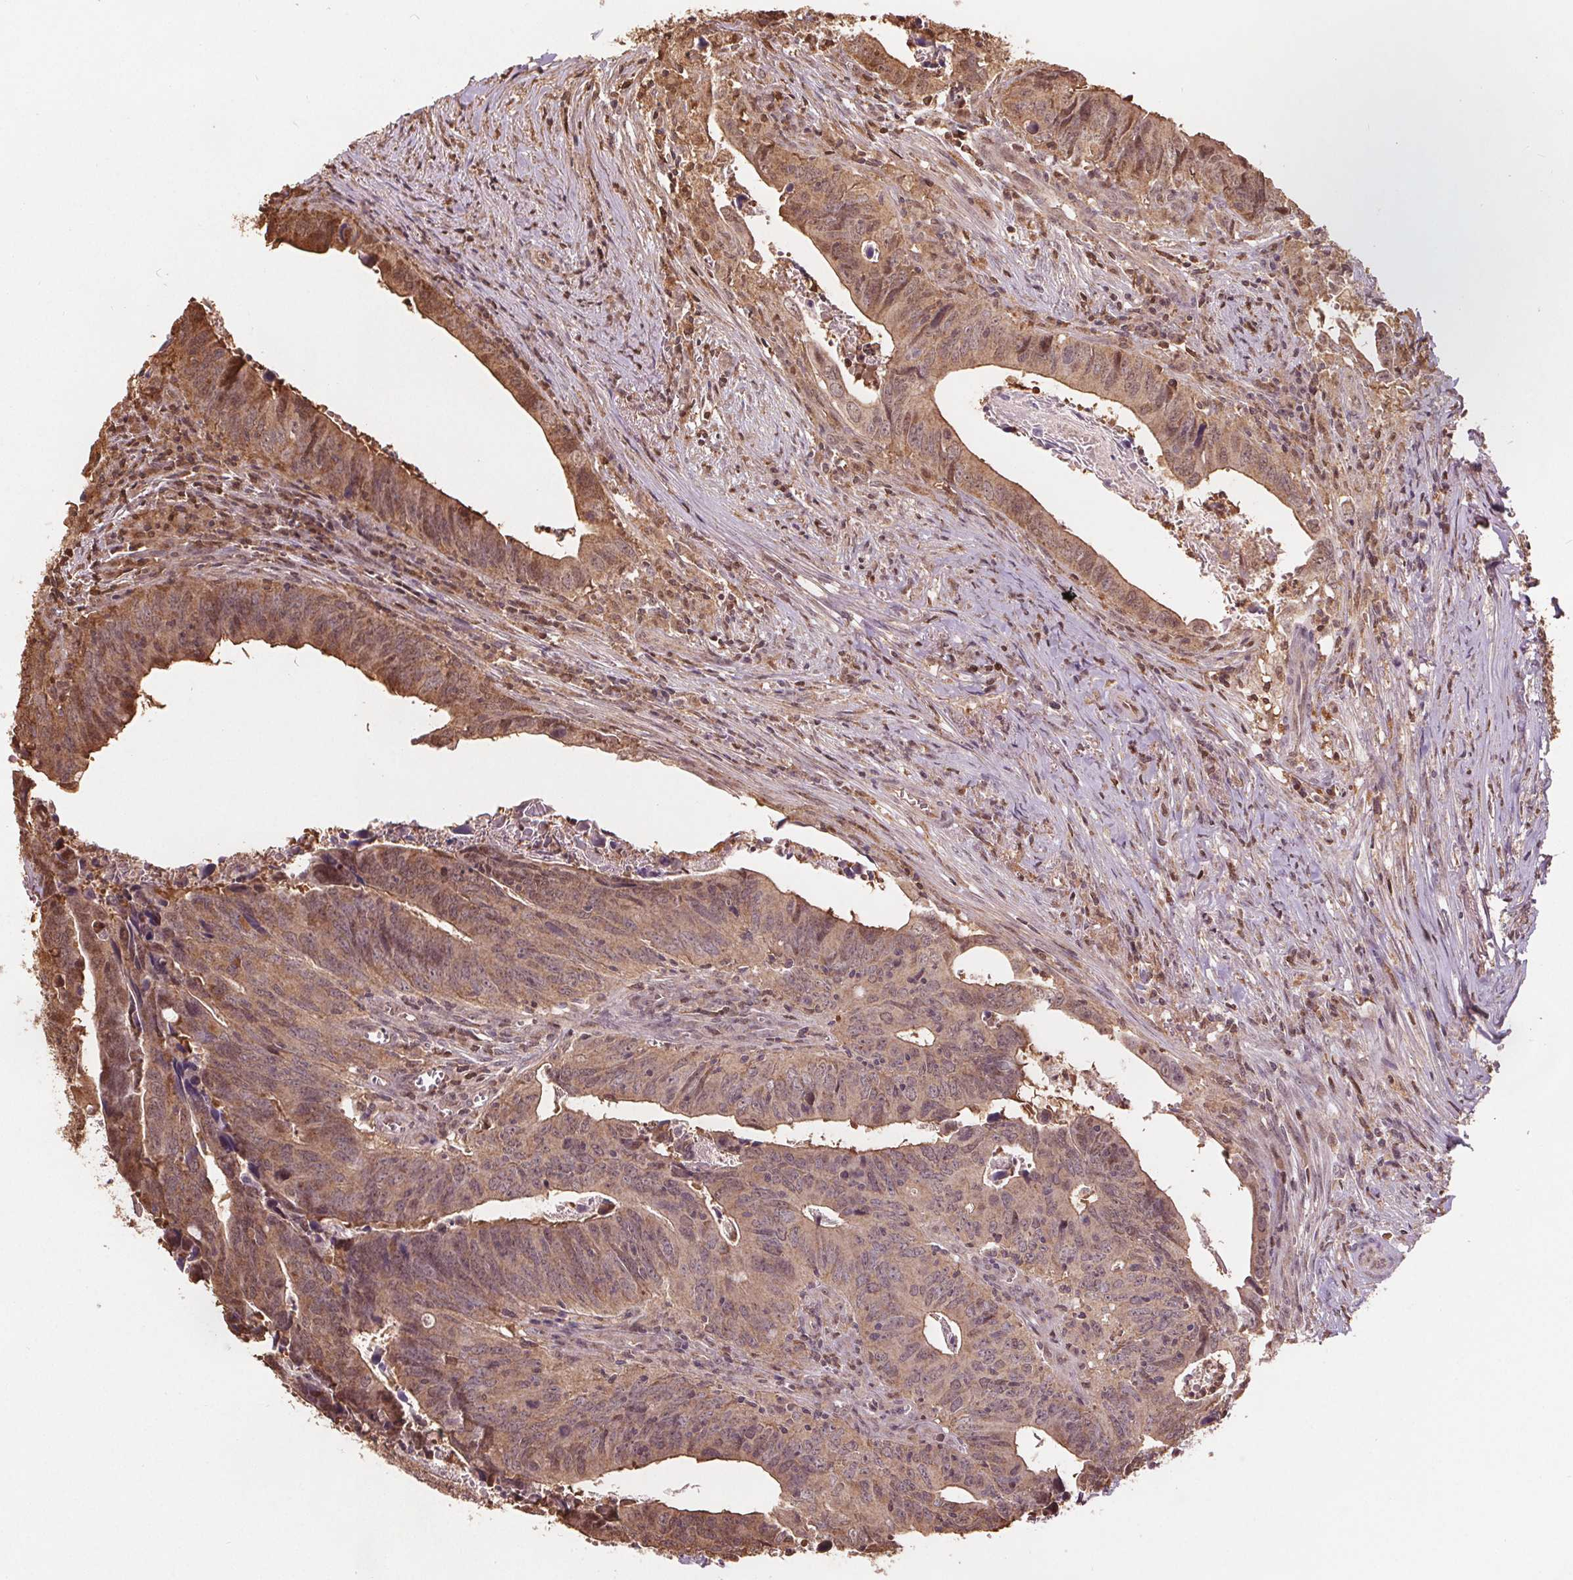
{"staining": {"intensity": "moderate", "quantity": ">75%", "location": "cytoplasmic/membranous,nuclear"}, "tissue": "colorectal cancer", "cell_type": "Tumor cells", "image_type": "cancer", "snomed": [{"axis": "morphology", "description": "Adenocarcinoma, NOS"}, {"axis": "topography", "description": "Colon"}], "caption": "The micrograph shows staining of colorectal cancer (adenocarcinoma), revealing moderate cytoplasmic/membranous and nuclear protein positivity (brown color) within tumor cells.", "gene": "ENO1", "patient": {"sex": "female", "age": 82}}